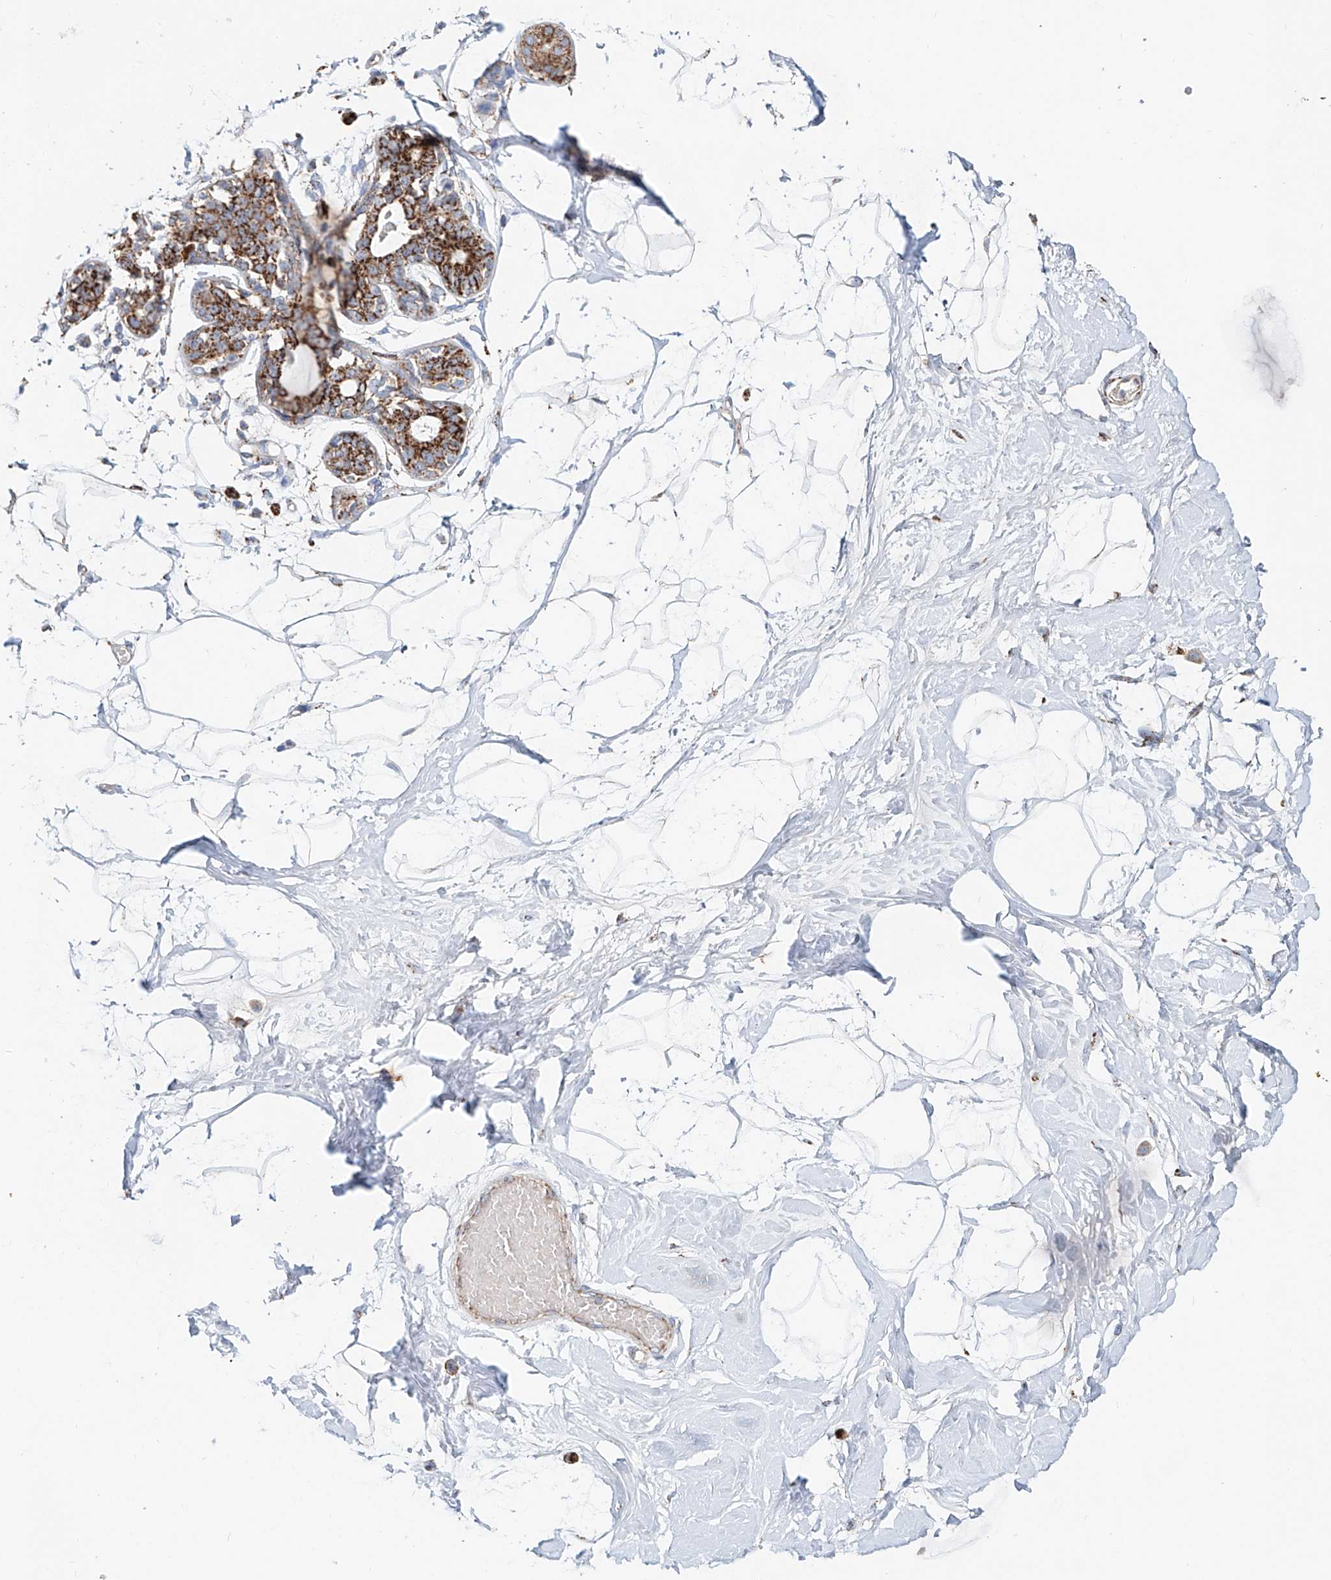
{"staining": {"intensity": "negative", "quantity": "none", "location": "none"}, "tissue": "breast", "cell_type": "Adipocytes", "image_type": "normal", "snomed": [{"axis": "morphology", "description": "Normal tissue, NOS"}, {"axis": "topography", "description": "Breast"}], "caption": "Immunohistochemistry of benign breast shows no staining in adipocytes. Brightfield microscopy of IHC stained with DAB (3,3'-diaminobenzidine) (brown) and hematoxylin (blue), captured at high magnification.", "gene": "CARD10", "patient": {"sex": "female", "age": 45}}